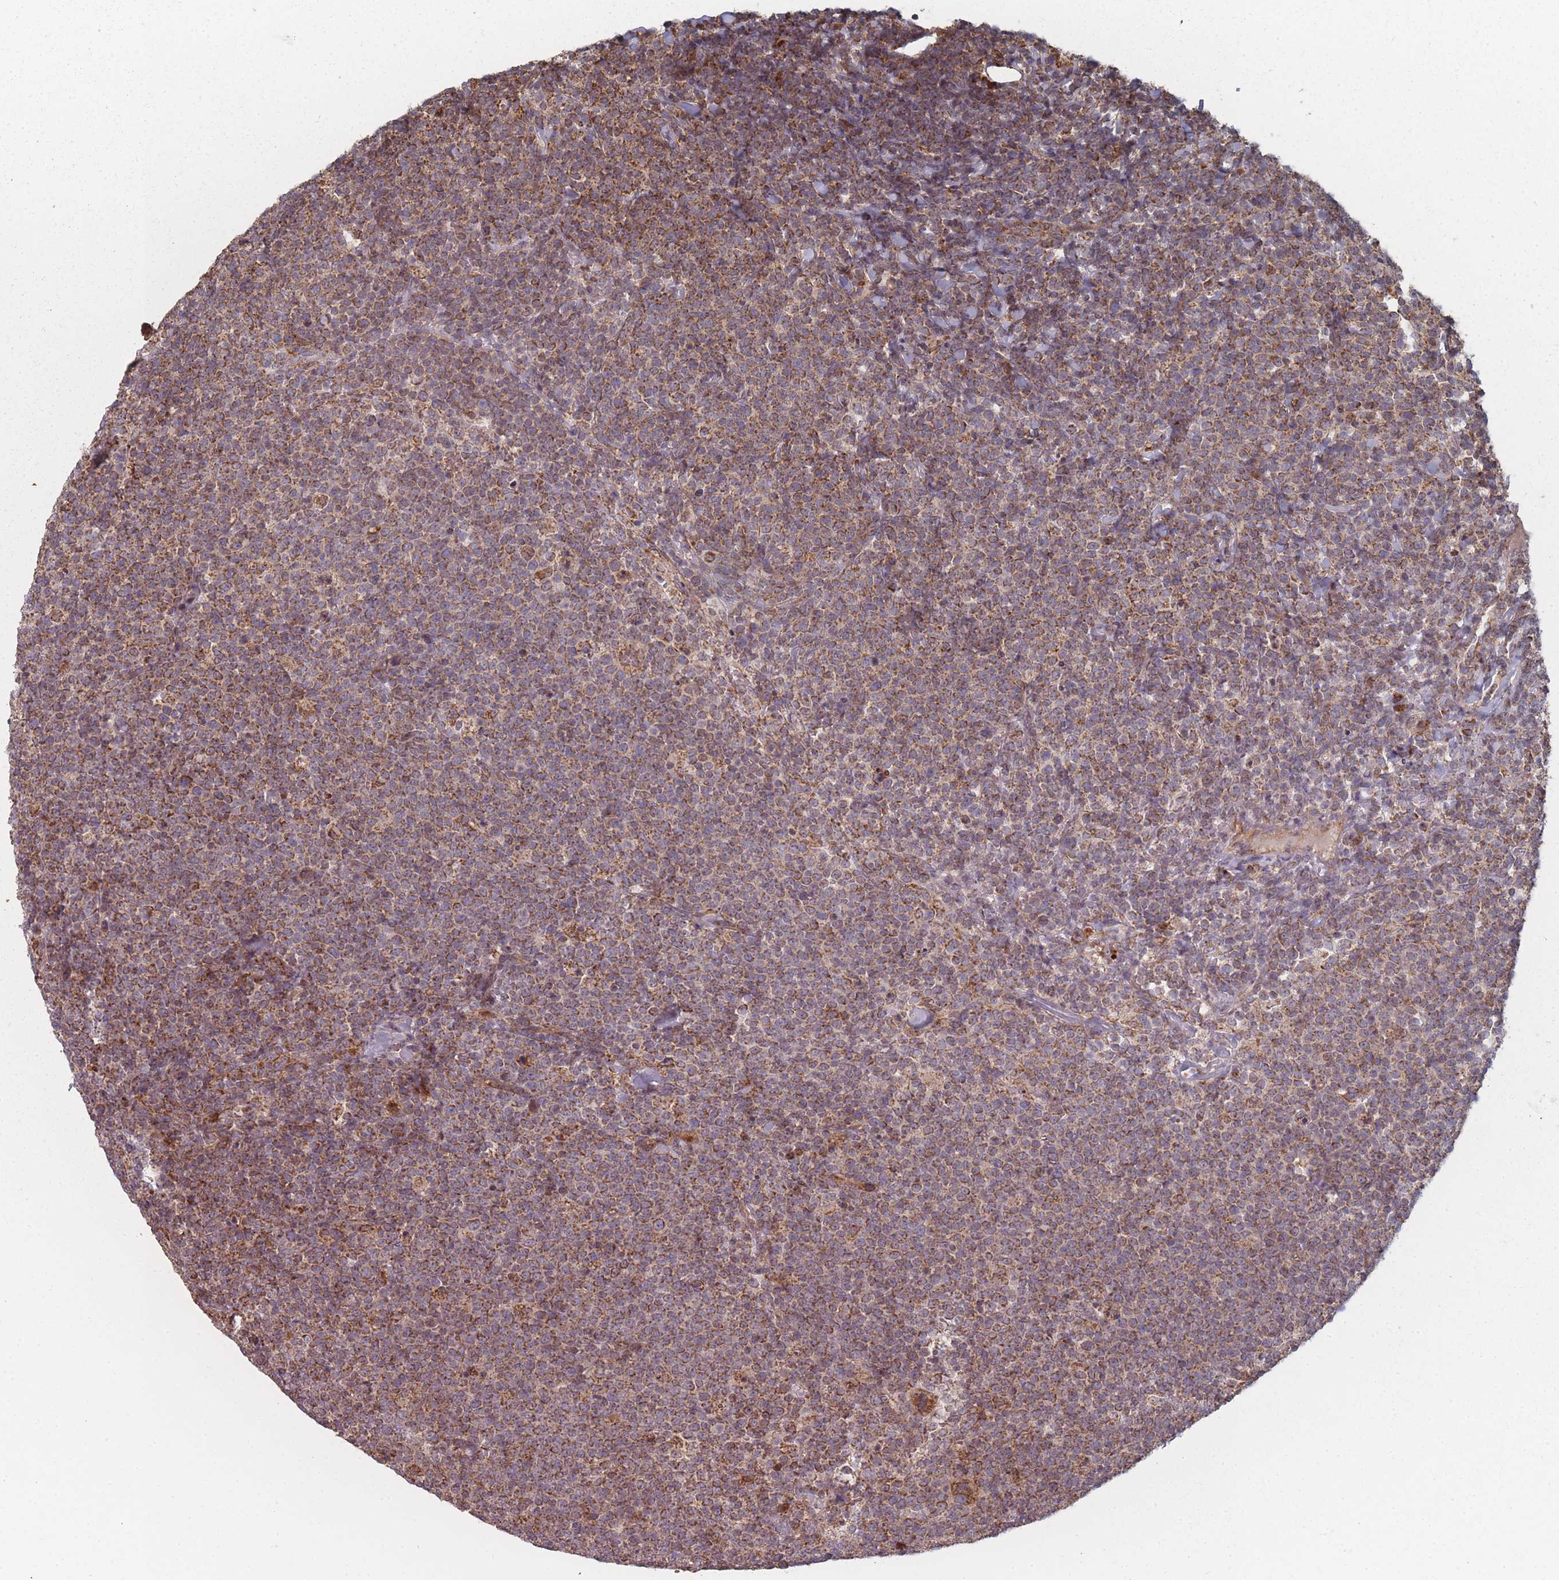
{"staining": {"intensity": "moderate", "quantity": ">75%", "location": "cytoplasmic/membranous"}, "tissue": "lymphoma", "cell_type": "Tumor cells", "image_type": "cancer", "snomed": [{"axis": "morphology", "description": "Malignant lymphoma, non-Hodgkin's type, High grade"}, {"axis": "topography", "description": "Lymph node"}], "caption": "Protein staining of malignant lymphoma, non-Hodgkin's type (high-grade) tissue displays moderate cytoplasmic/membranous positivity in about >75% of tumor cells. Nuclei are stained in blue.", "gene": "PSMB3", "patient": {"sex": "male", "age": 61}}